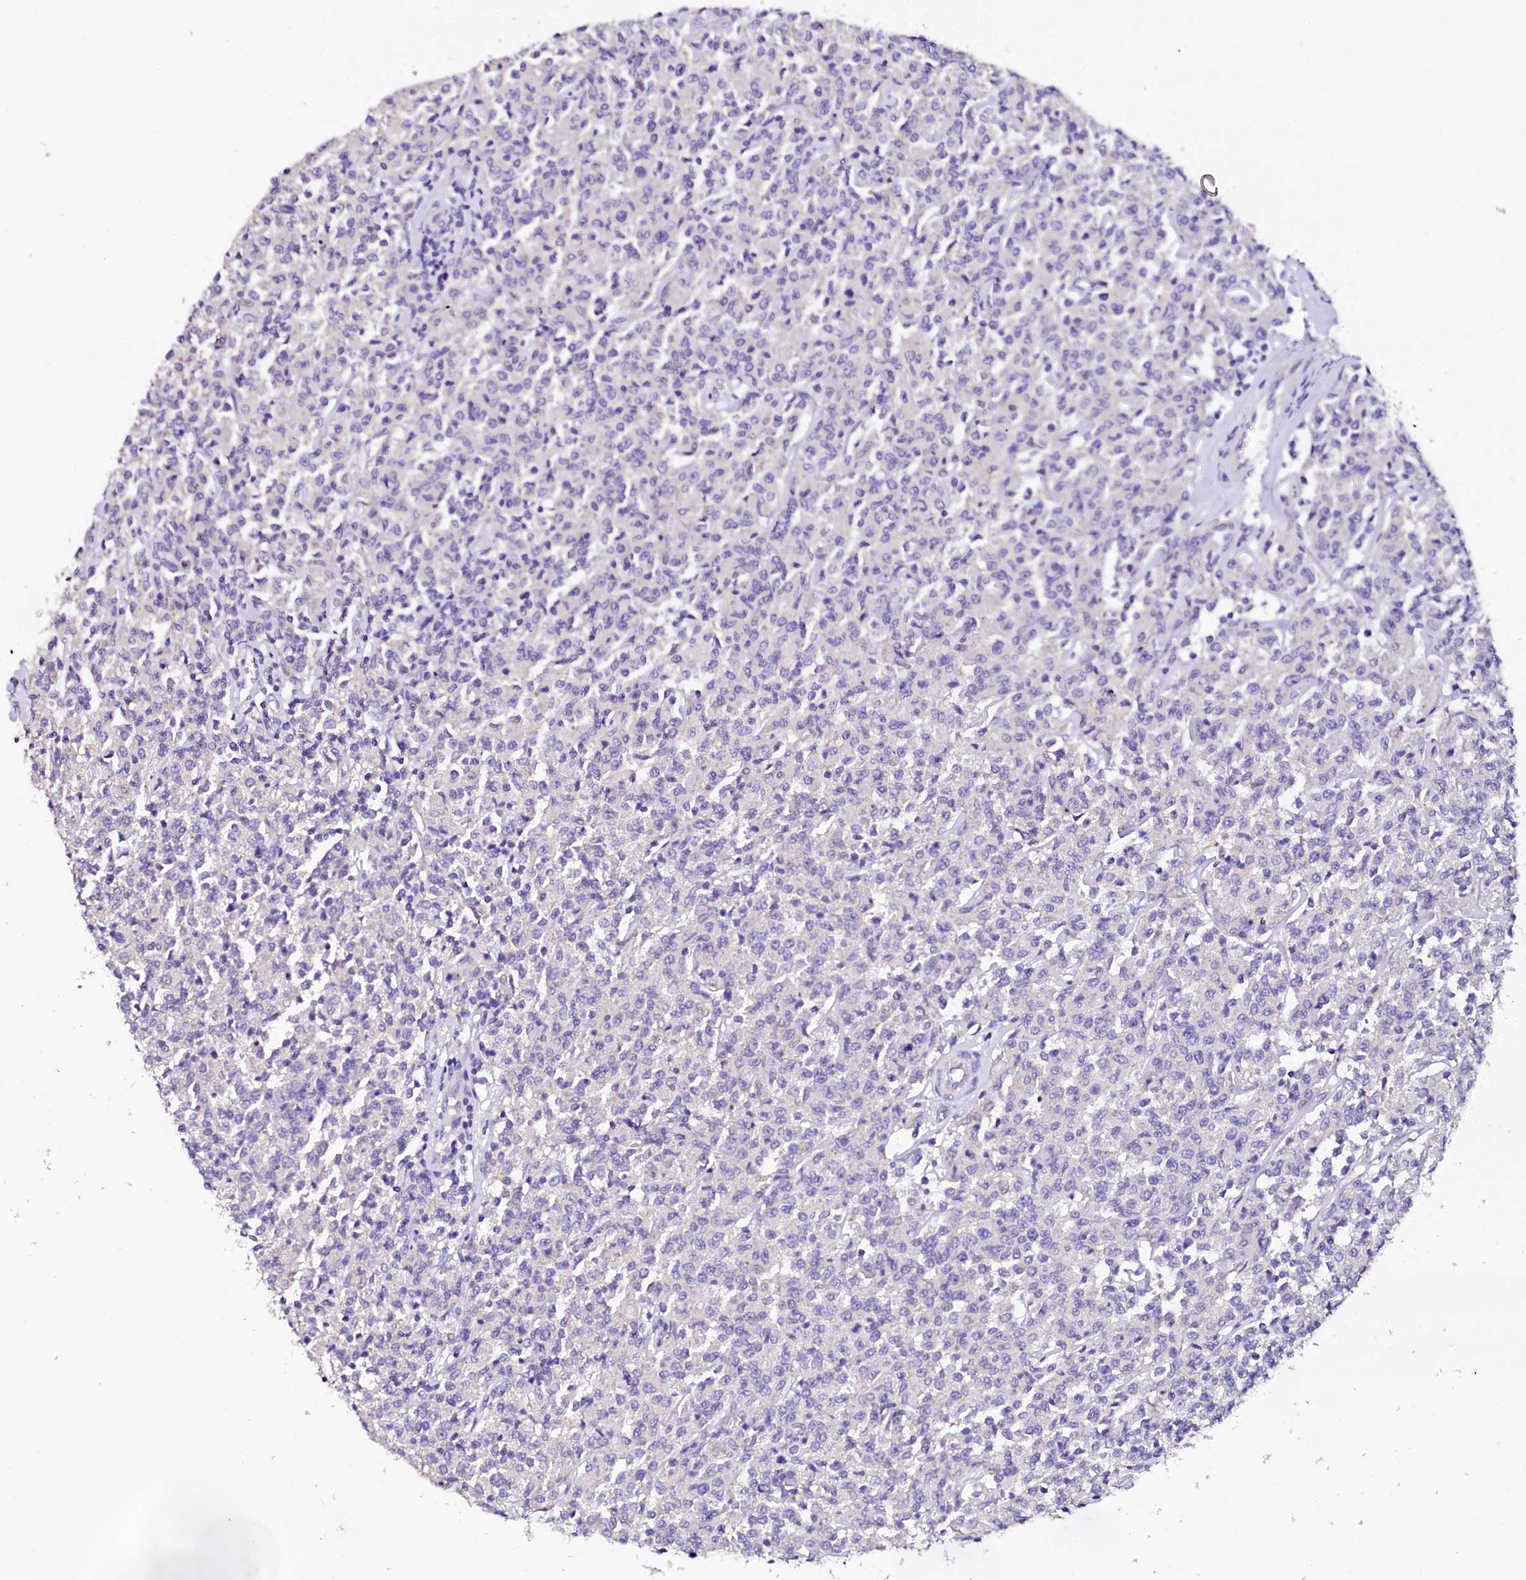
{"staining": {"intensity": "negative", "quantity": "none", "location": "none"}, "tissue": "lymphoma", "cell_type": "Tumor cells", "image_type": "cancer", "snomed": [{"axis": "morphology", "description": "Malignant lymphoma, non-Hodgkin's type, Low grade"}, {"axis": "topography", "description": "Small intestine"}], "caption": "The image displays no significant staining in tumor cells of lymphoma.", "gene": "NAA16", "patient": {"sex": "female", "age": 59}}